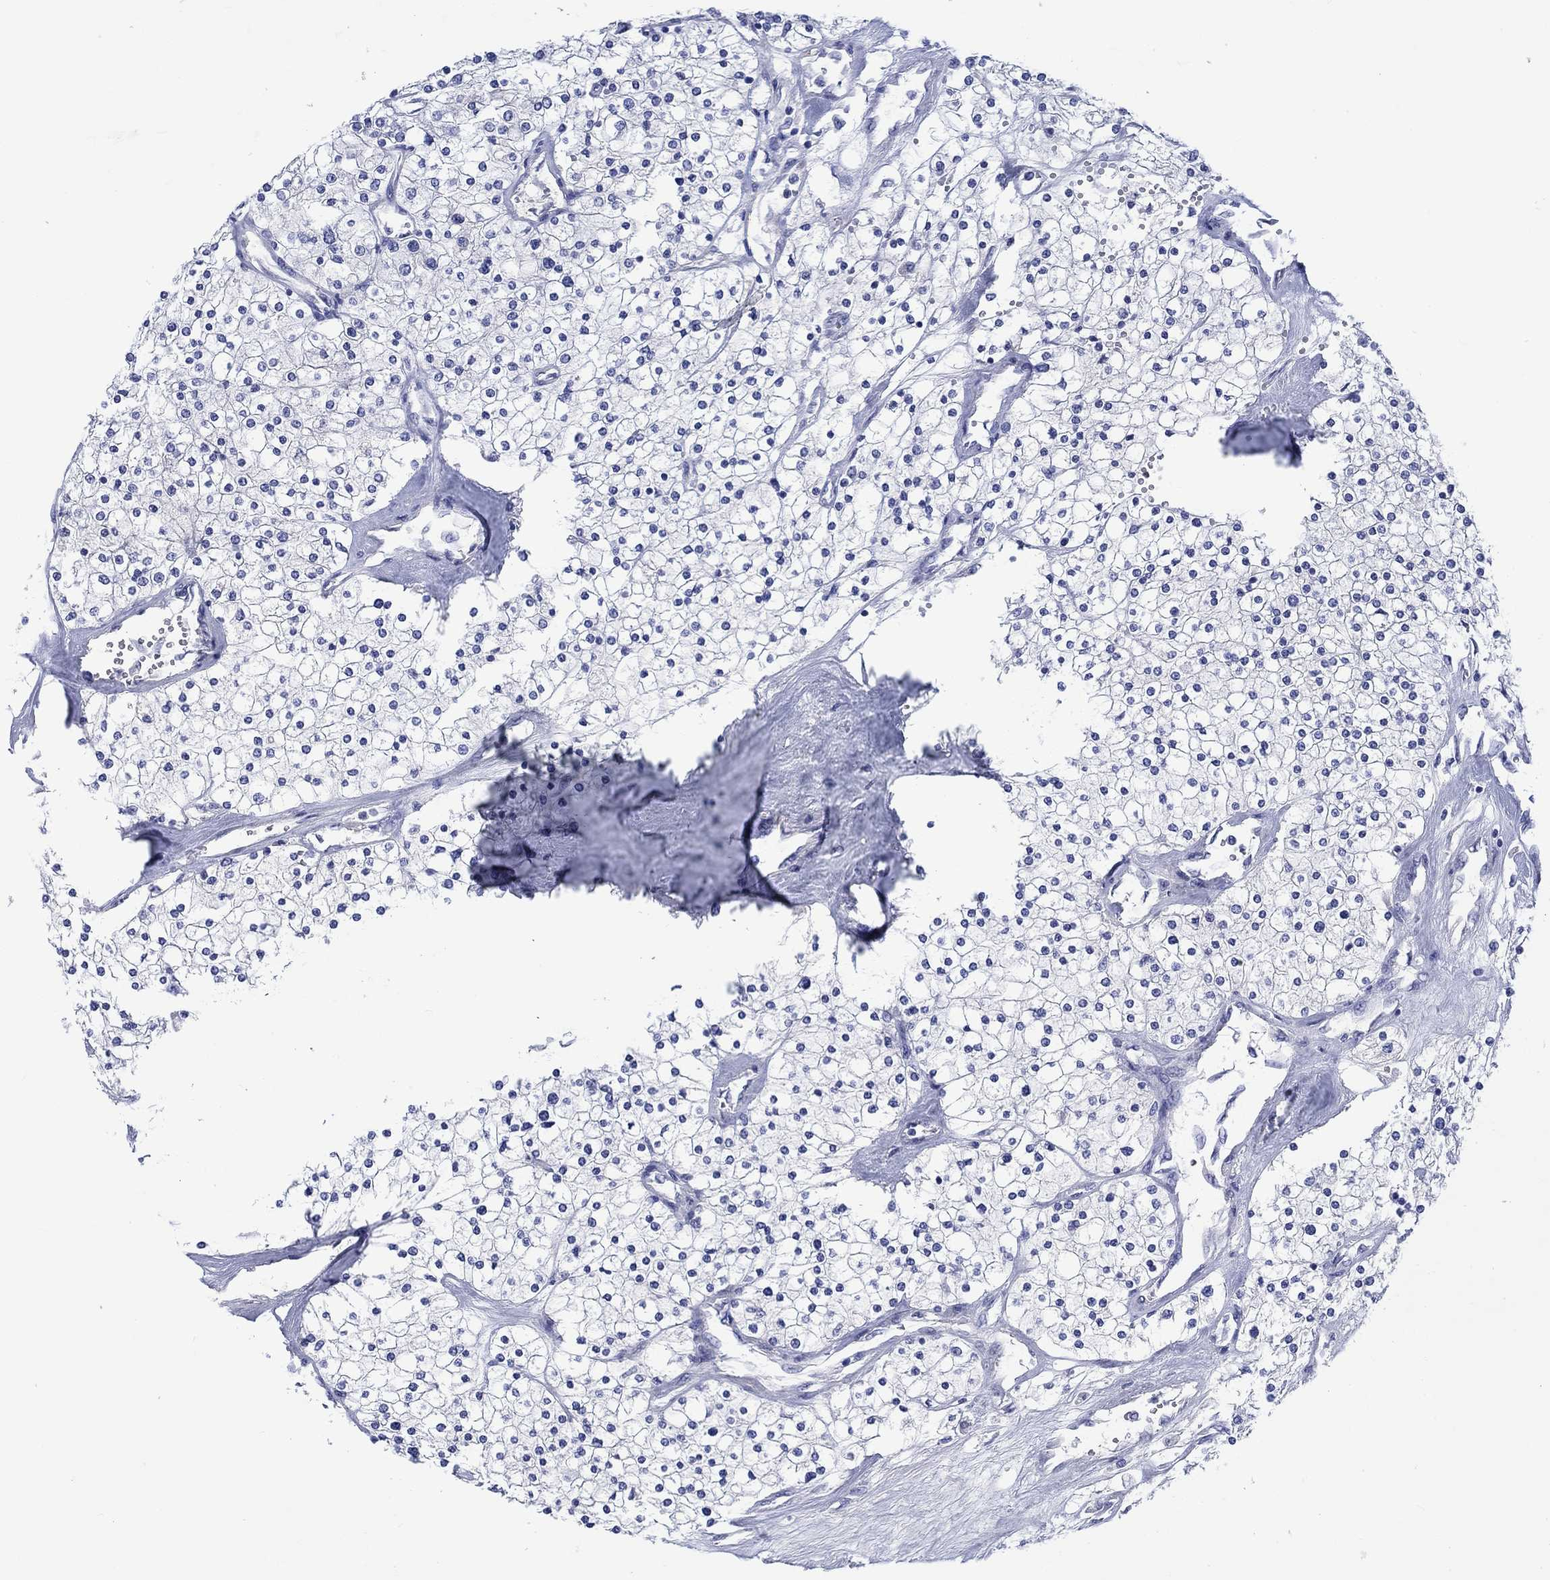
{"staining": {"intensity": "negative", "quantity": "none", "location": "none"}, "tissue": "renal cancer", "cell_type": "Tumor cells", "image_type": "cancer", "snomed": [{"axis": "morphology", "description": "Adenocarcinoma, NOS"}, {"axis": "topography", "description": "Kidney"}], "caption": "Immunohistochemistry image of human renal adenocarcinoma stained for a protein (brown), which demonstrates no positivity in tumor cells.", "gene": "CACNG3", "patient": {"sex": "male", "age": 80}}